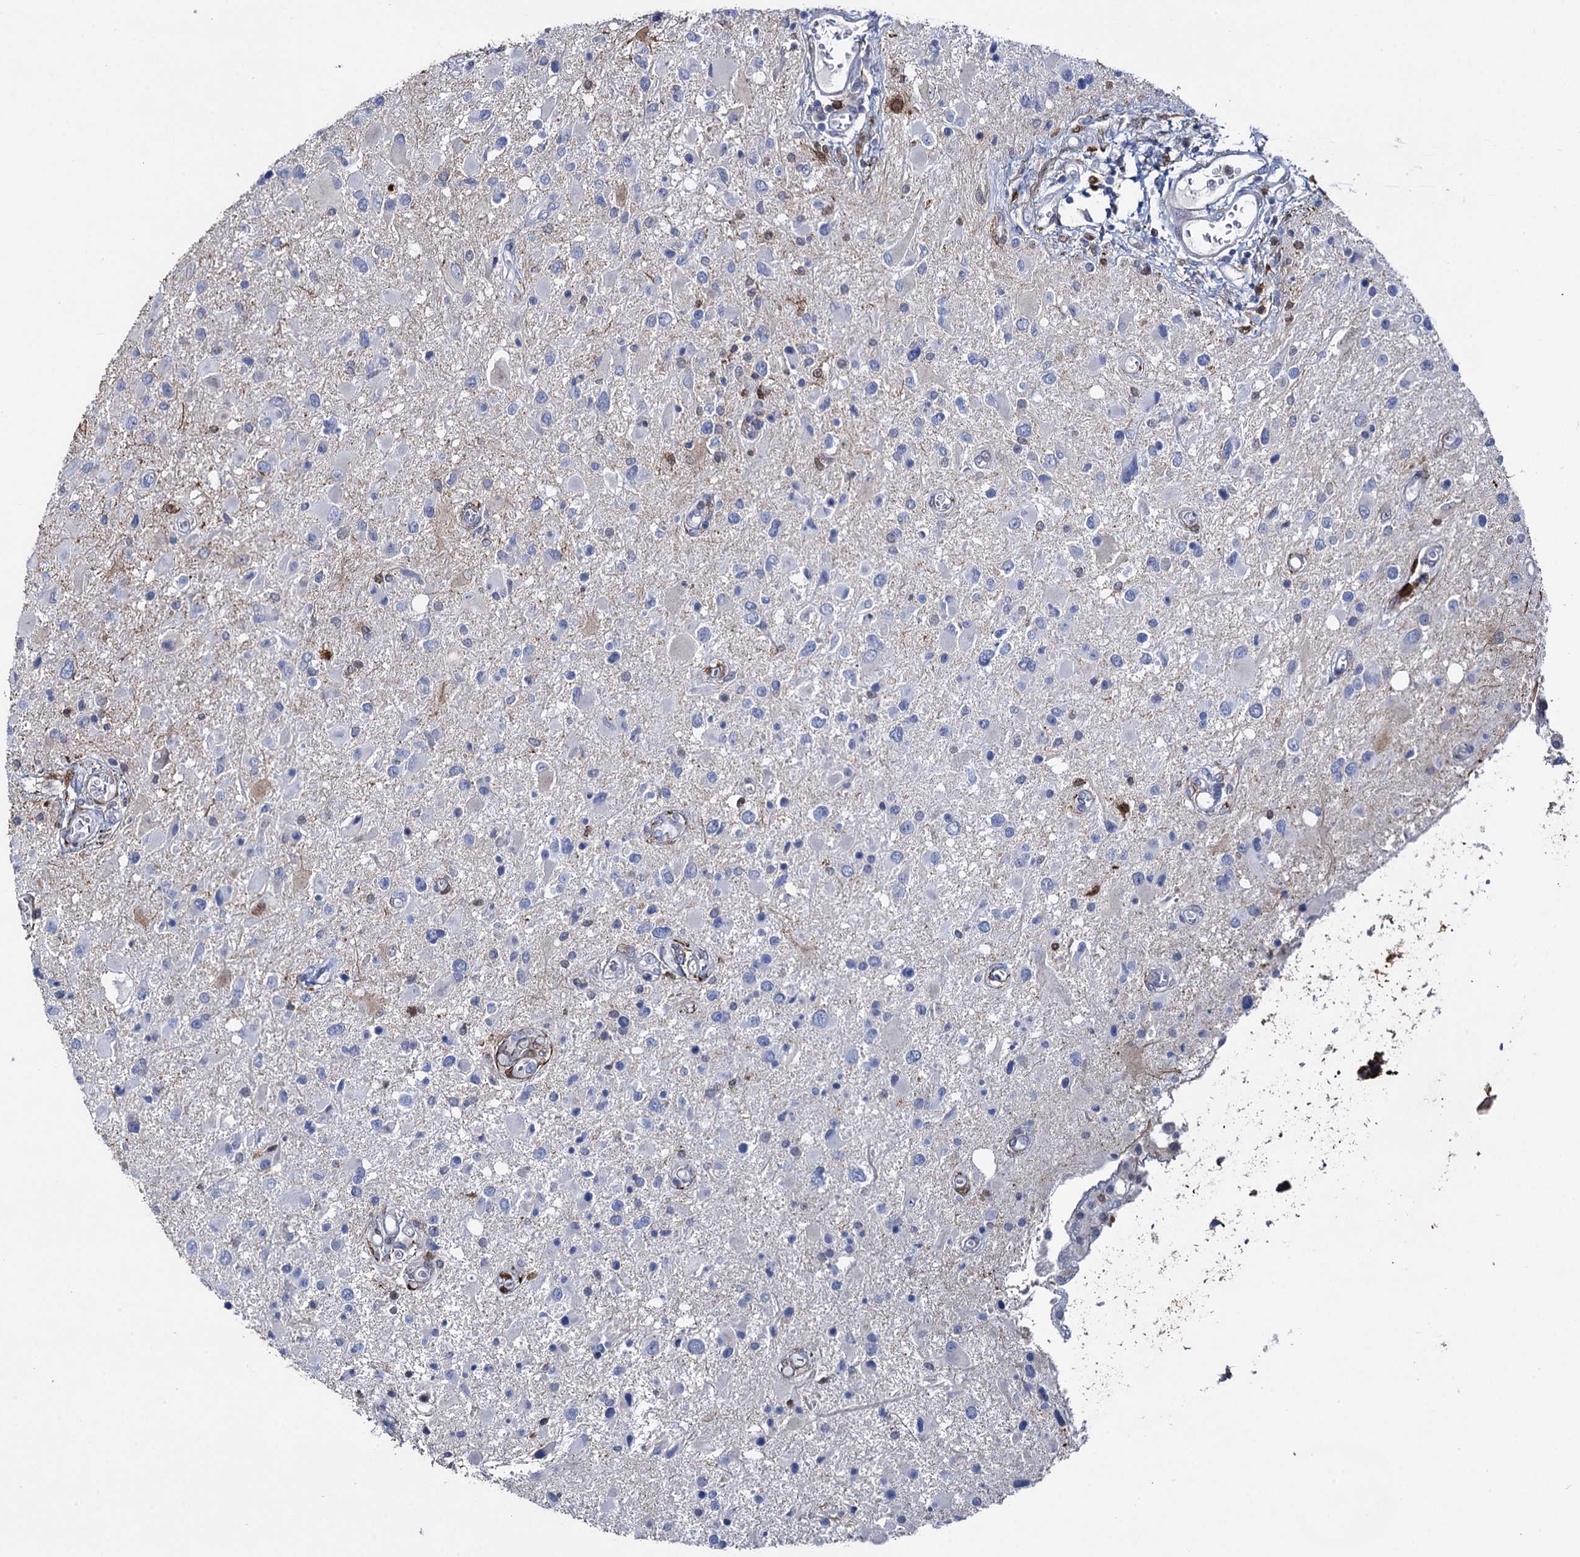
{"staining": {"intensity": "negative", "quantity": "none", "location": "none"}, "tissue": "glioma", "cell_type": "Tumor cells", "image_type": "cancer", "snomed": [{"axis": "morphology", "description": "Glioma, malignant, High grade"}, {"axis": "topography", "description": "Brain"}], "caption": "A histopathology image of human malignant glioma (high-grade) is negative for staining in tumor cells.", "gene": "FABP5", "patient": {"sex": "male", "age": 53}}